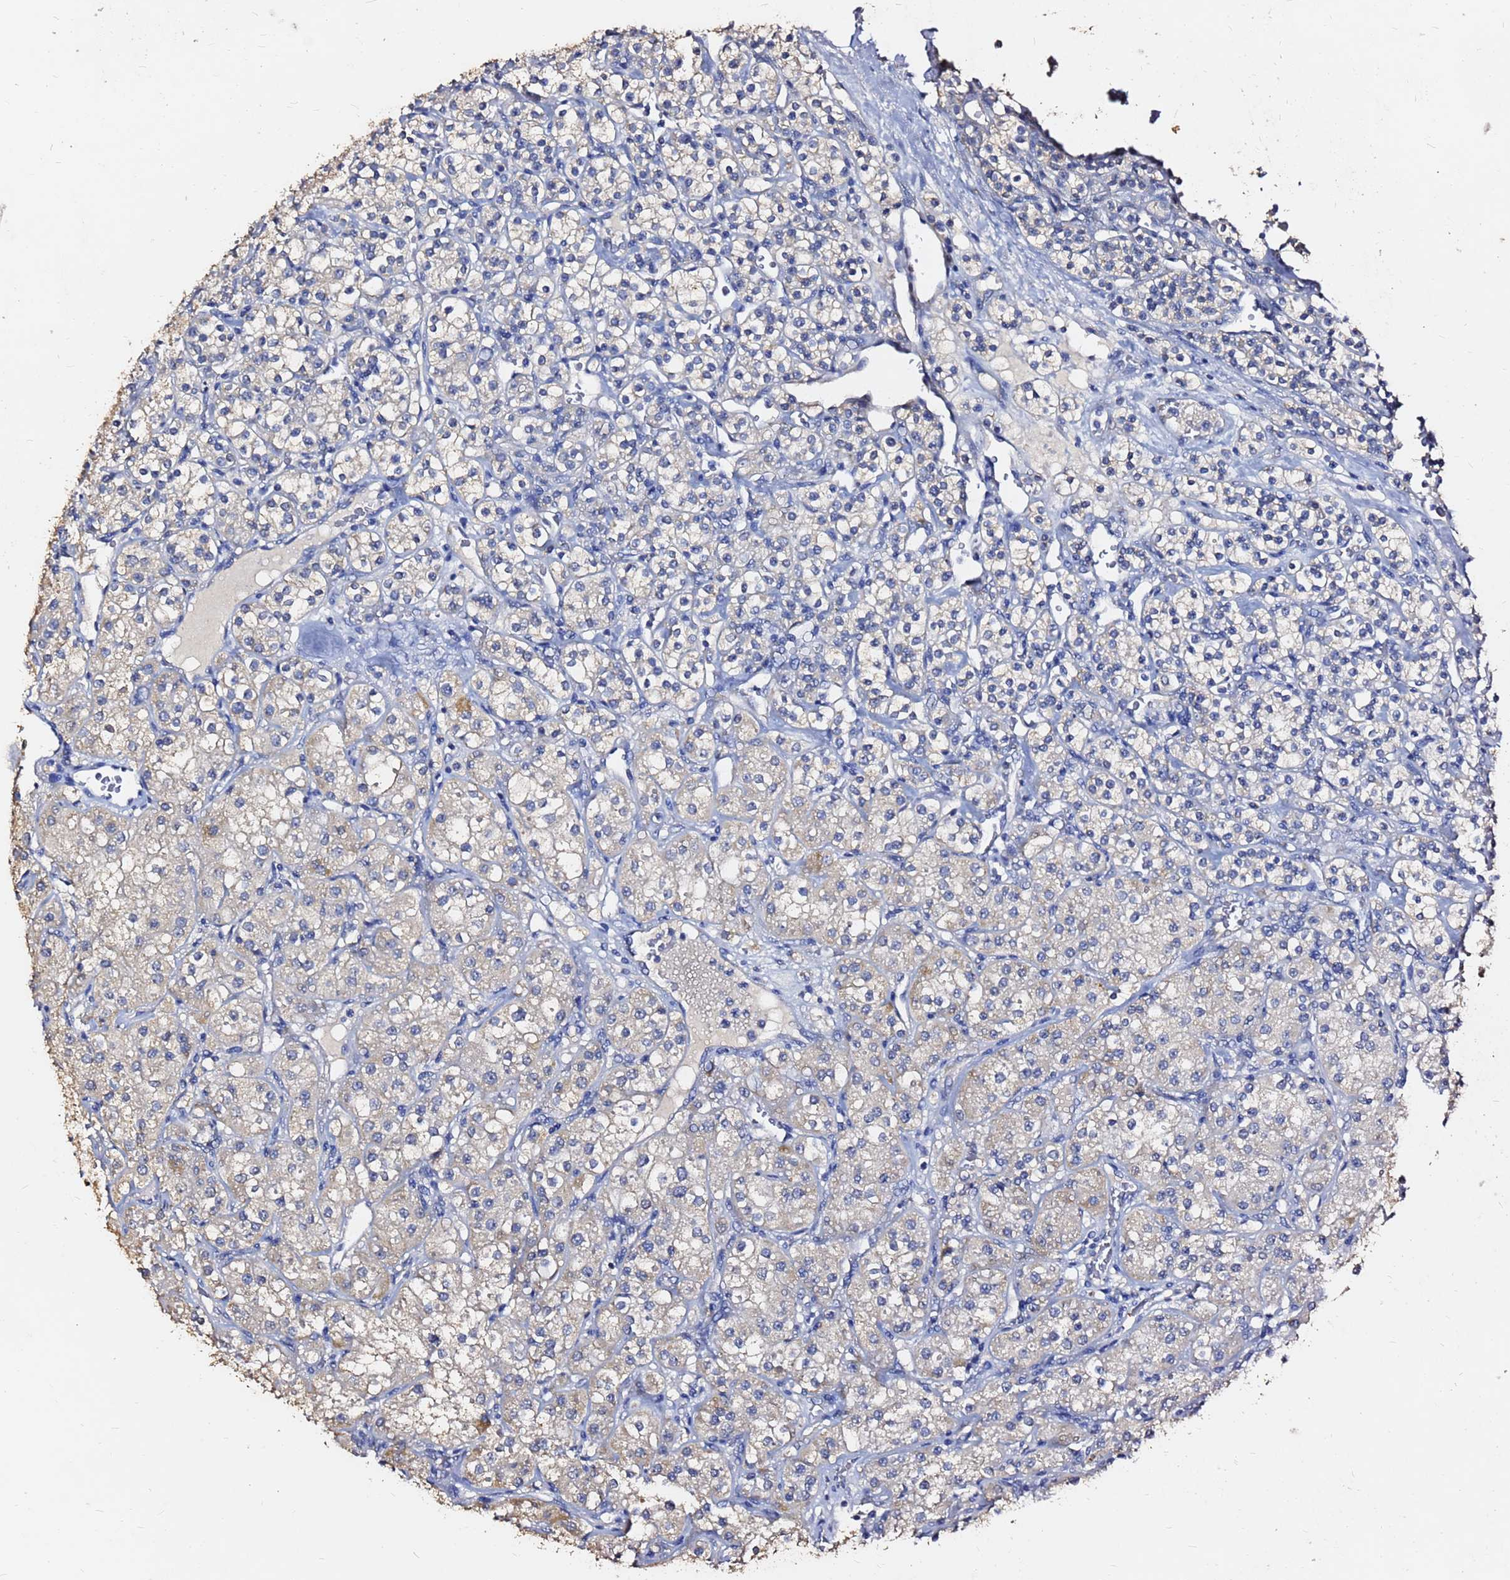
{"staining": {"intensity": "negative", "quantity": "none", "location": "none"}, "tissue": "renal cancer", "cell_type": "Tumor cells", "image_type": "cancer", "snomed": [{"axis": "morphology", "description": "Adenocarcinoma, NOS"}, {"axis": "topography", "description": "Kidney"}], "caption": "Renal cancer (adenocarcinoma) was stained to show a protein in brown. There is no significant expression in tumor cells.", "gene": "FAM183A", "patient": {"sex": "male", "age": 77}}